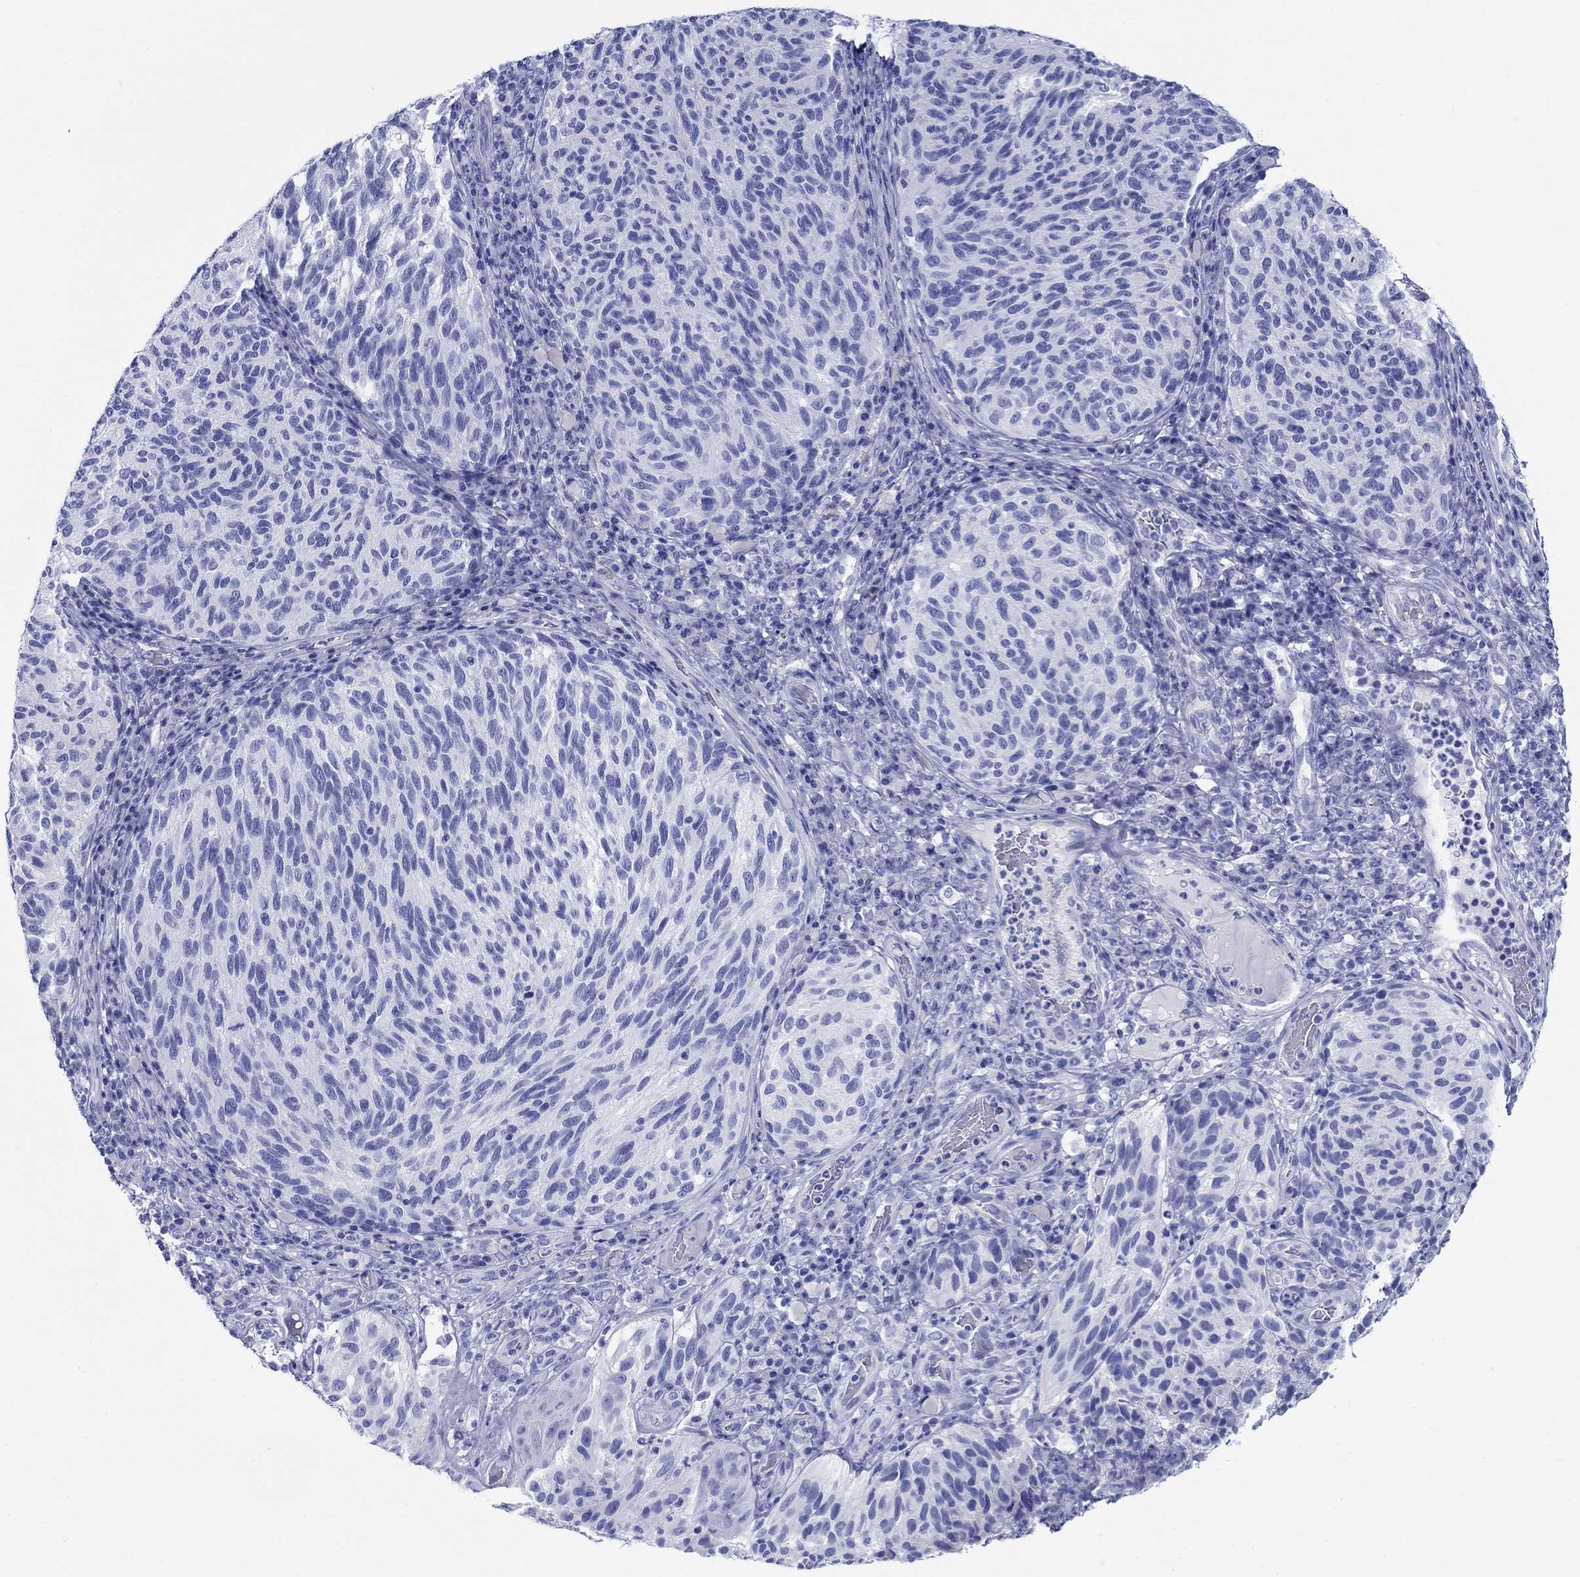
{"staining": {"intensity": "negative", "quantity": "none", "location": "none"}, "tissue": "melanoma", "cell_type": "Tumor cells", "image_type": "cancer", "snomed": [{"axis": "morphology", "description": "Malignant melanoma, NOS"}, {"axis": "topography", "description": "Skin"}], "caption": "Tumor cells are negative for protein expression in human melanoma. The staining is performed using DAB brown chromogen with nuclei counter-stained in using hematoxylin.", "gene": "CRYGS", "patient": {"sex": "female", "age": 73}}